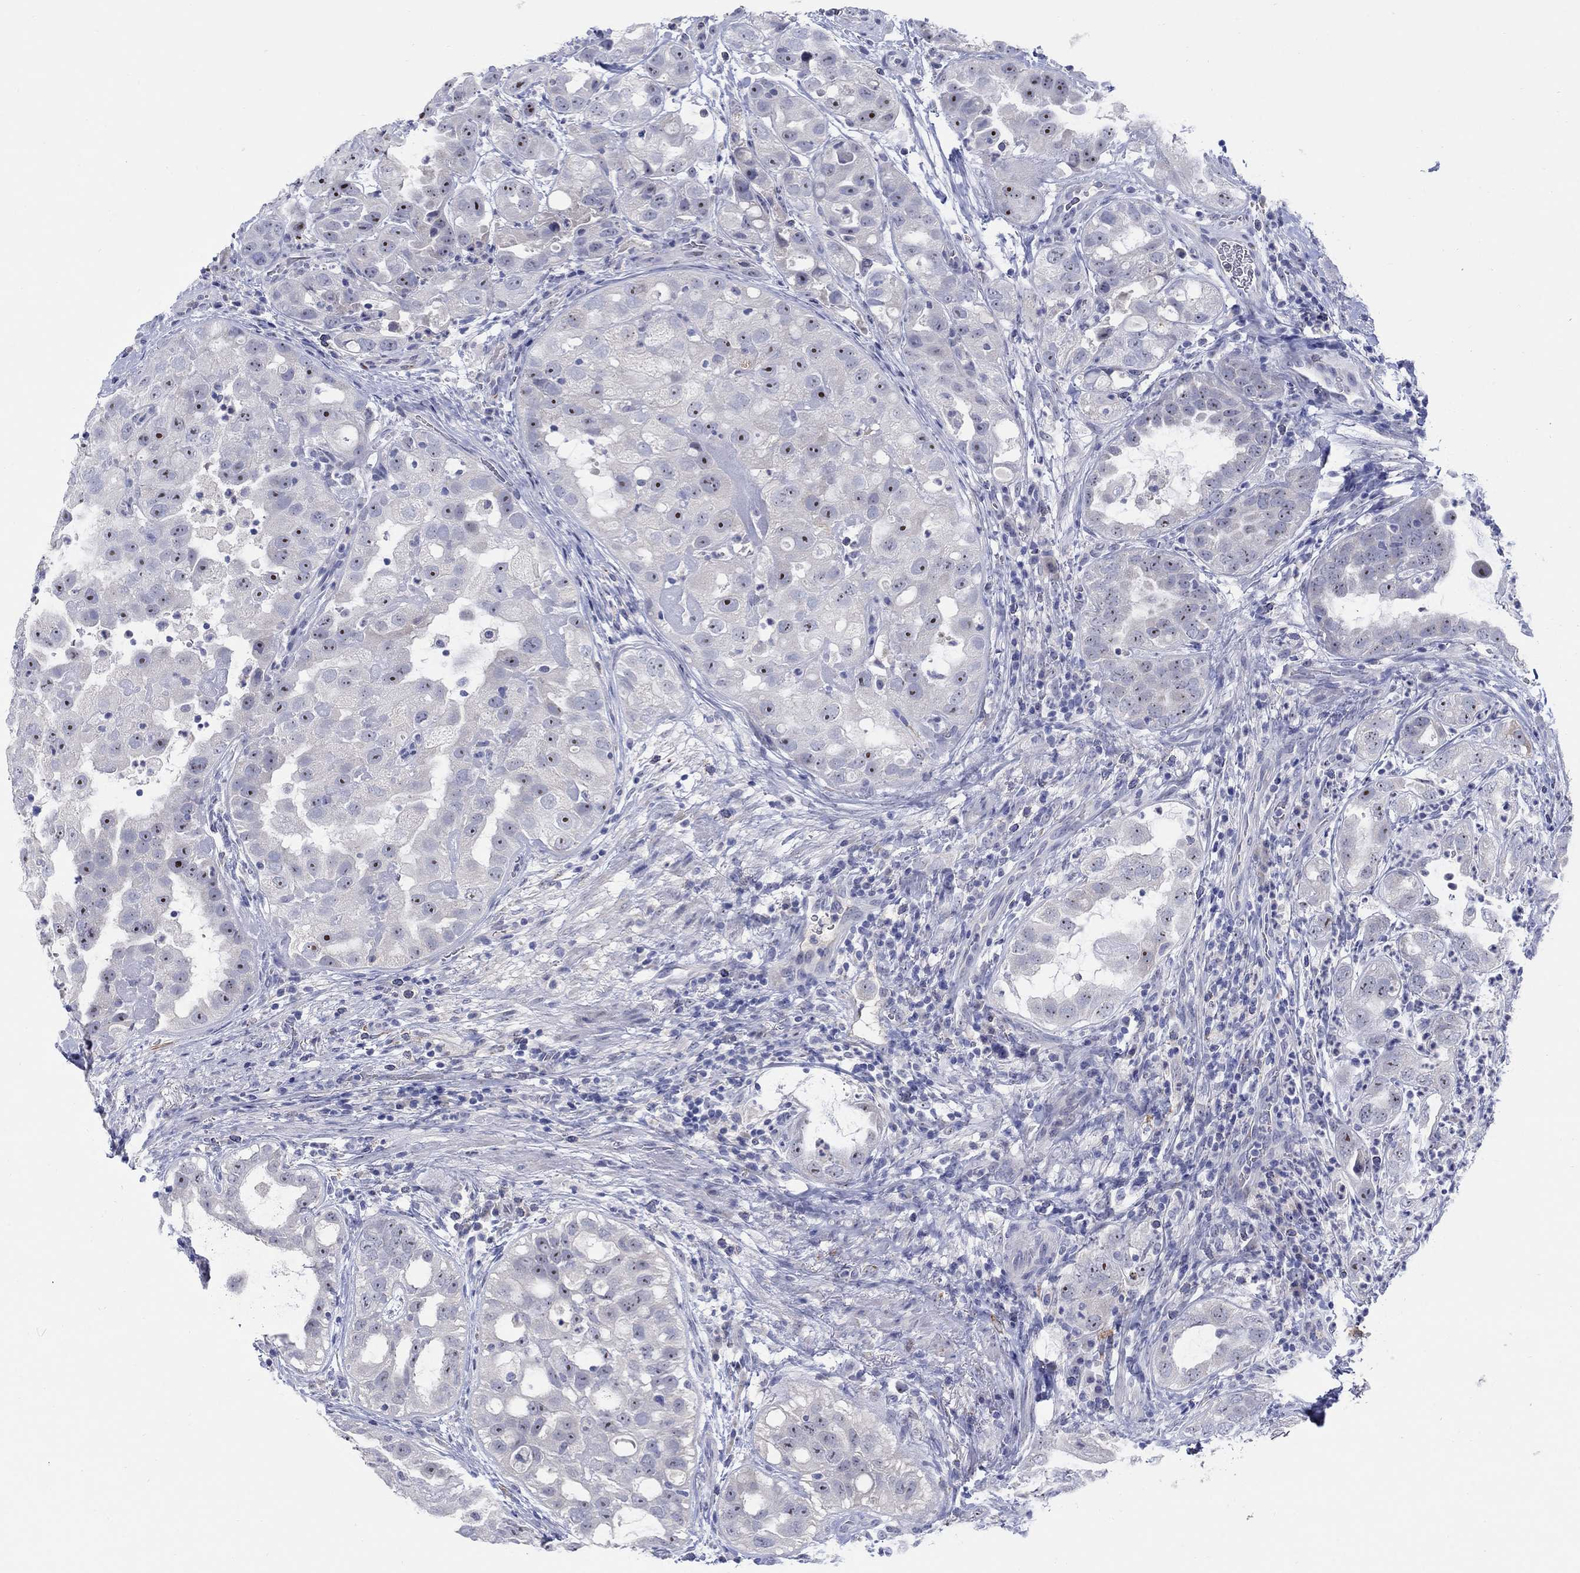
{"staining": {"intensity": "strong", "quantity": "<25%", "location": "nuclear"}, "tissue": "urothelial cancer", "cell_type": "Tumor cells", "image_type": "cancer", "snomed": [{"axis": "morphology", "description": "Urothelial carcinoma, High grade"}, {"axis": "topography", "description": "Urinary bladder"}], "caption": "Protein expression by immunohistochemistry (IHC) reveals strong nuclear expression in approximately <25% of tumor cells in high-grade urothelial carcinoma.", "gene": "REEP2", "patient": {"sex": "female", "age": 41}}